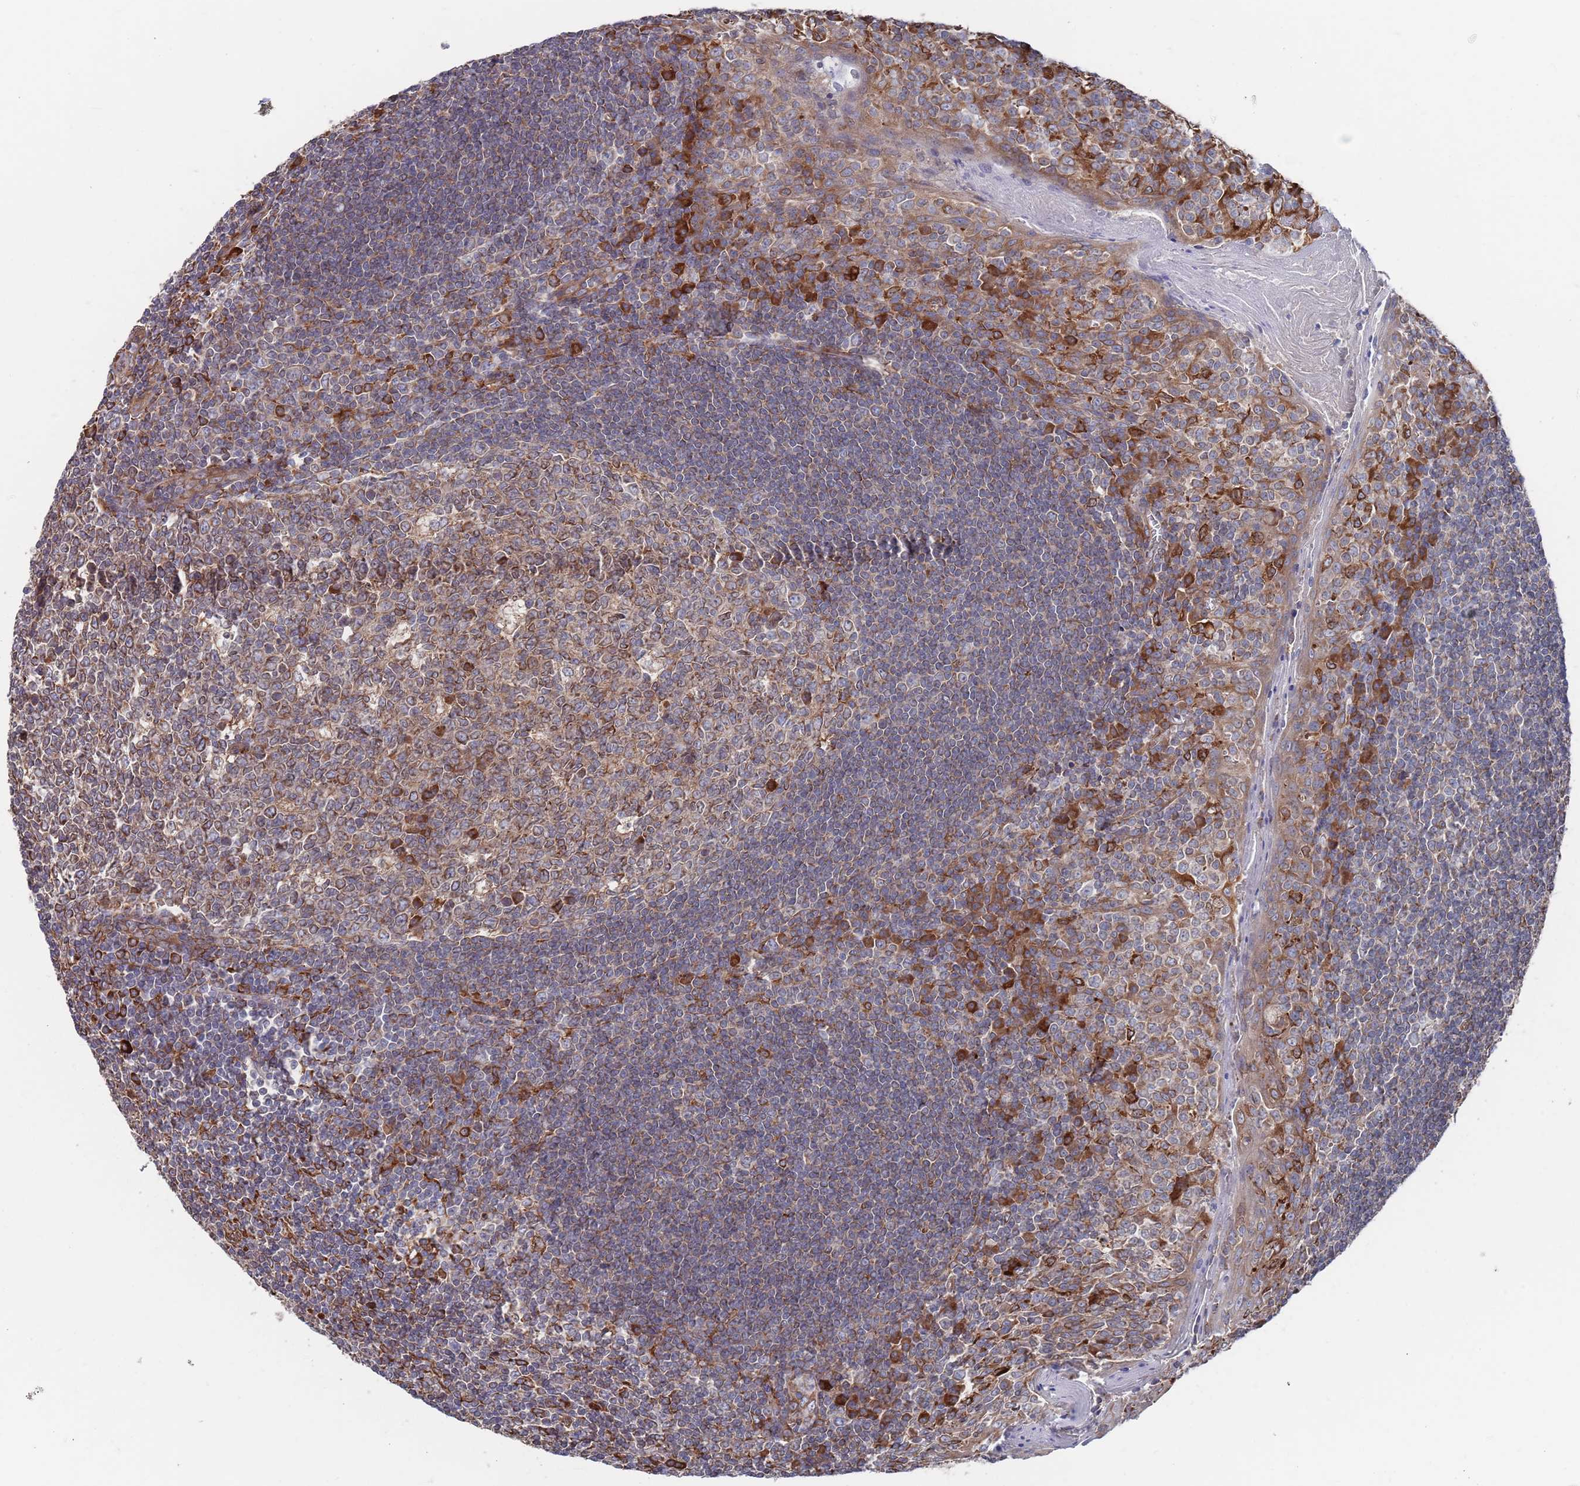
{"staining": {"intensity": "moderate", "quantity": "25%-75%", "location": "cytoplasmic/membranous"}, "tissue": "tonsil", "cell_type": "Germinal center cells", "image_type": "normal", "snomed": [{"axis": "morphology", "description": "Normal tissue, NOS"}, {"axis": "topography", "description": "Tonsil"}], "caption": "Protein expression analysis of normal tonsil demonstrates moderate cytoplasmic/membranous positivity in approximately 25%-75% of germinal center cells. (Stains: DAB (3,3'-diaminobenzidine) in brown, nuclei in blue, Microscopy: brightfield microscopy at high magnification).", "gene": "GID8", "patient": {"sex": "male", "age": 27}}